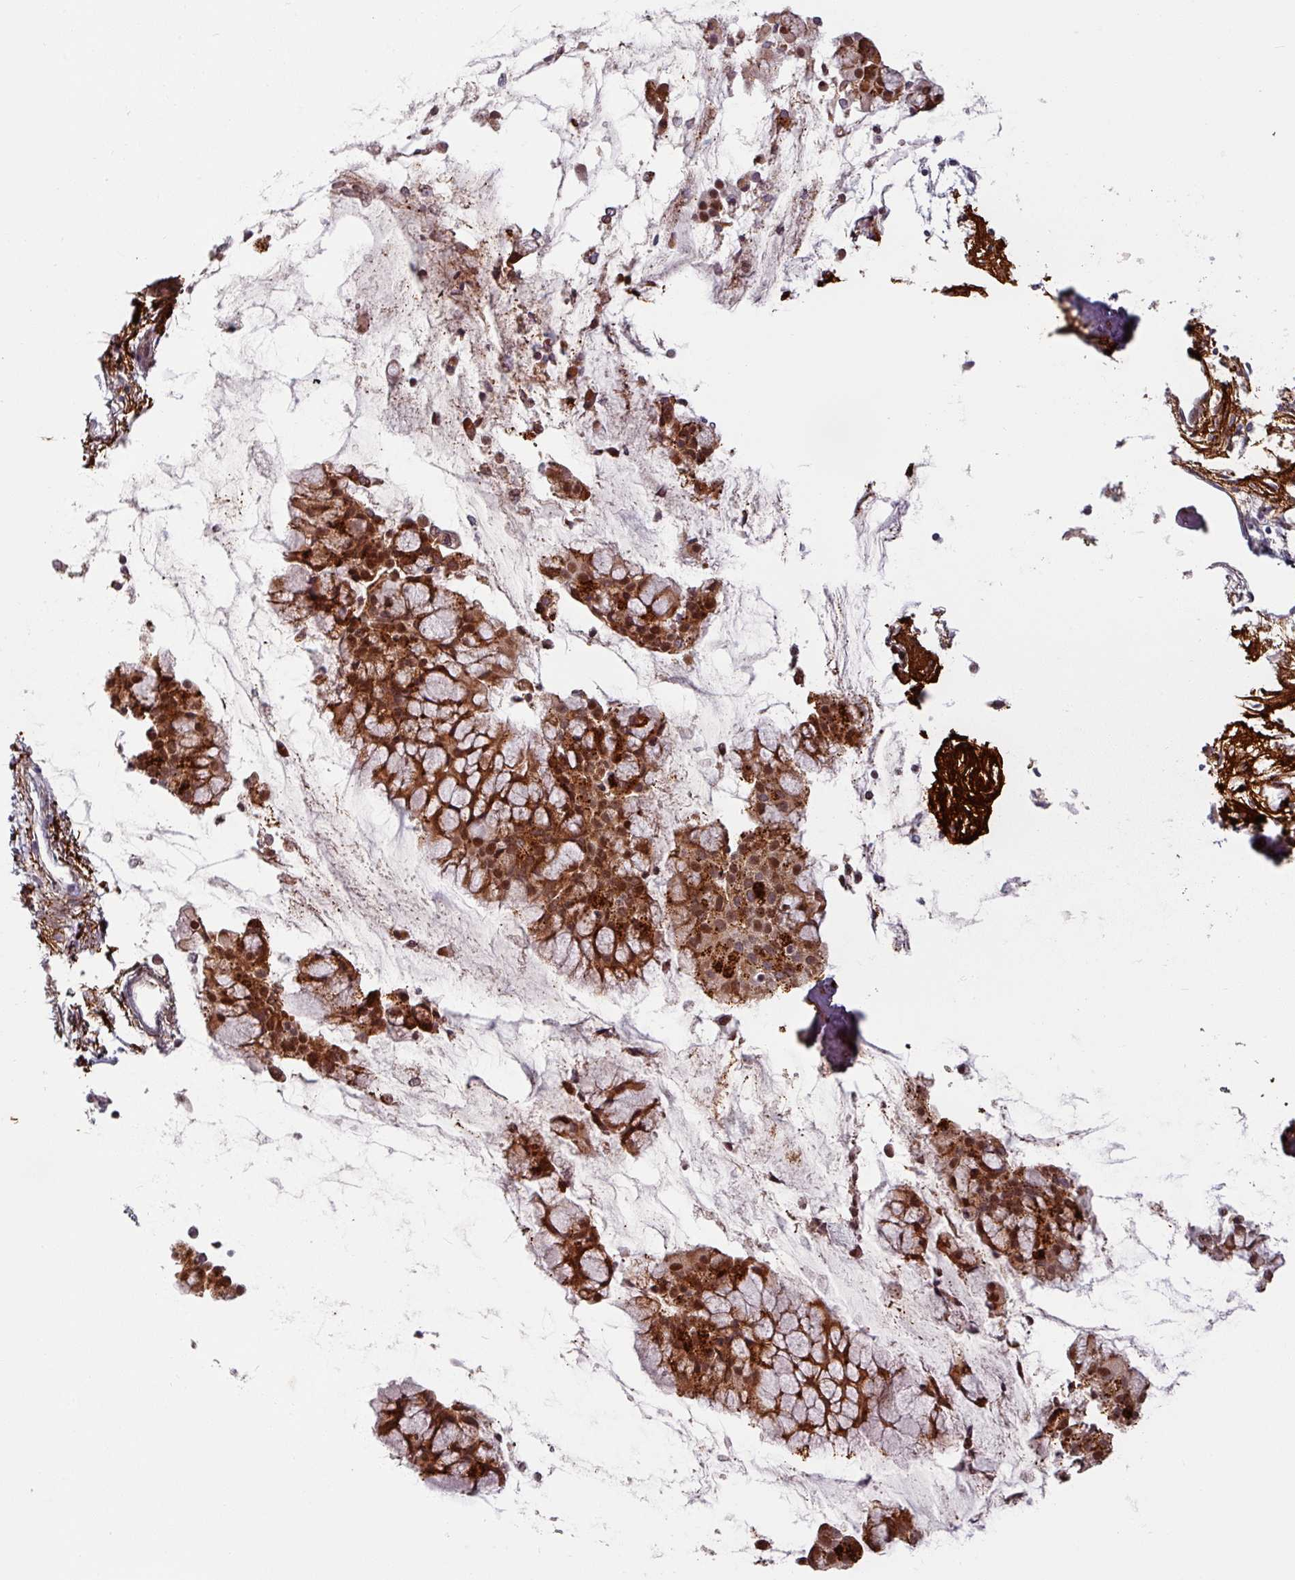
{"staining": {"intensity": "strong", "quantity": ">75%", "location": "cytoplasmic/membranous,nuclear"}, "tissue": "nasopharynx", "cell_type": "Respiratory epithelial cells", "image_type": "normal", "snomed": [{"axis": "morphology", "description": "Normal tissue, NOS"}, {"axis": "topography", "description": "Nasopharynx"}], "caption": "This is an image of immunohistochemistry (IHC) staining of unremarkable nasopharynx, which shows strong staining in the cytoplasmic/membranous,nuclear of respiratory epithelial cells.", "gene": "CYB5RL", "patient": {"sex": "female", "age": 62}}